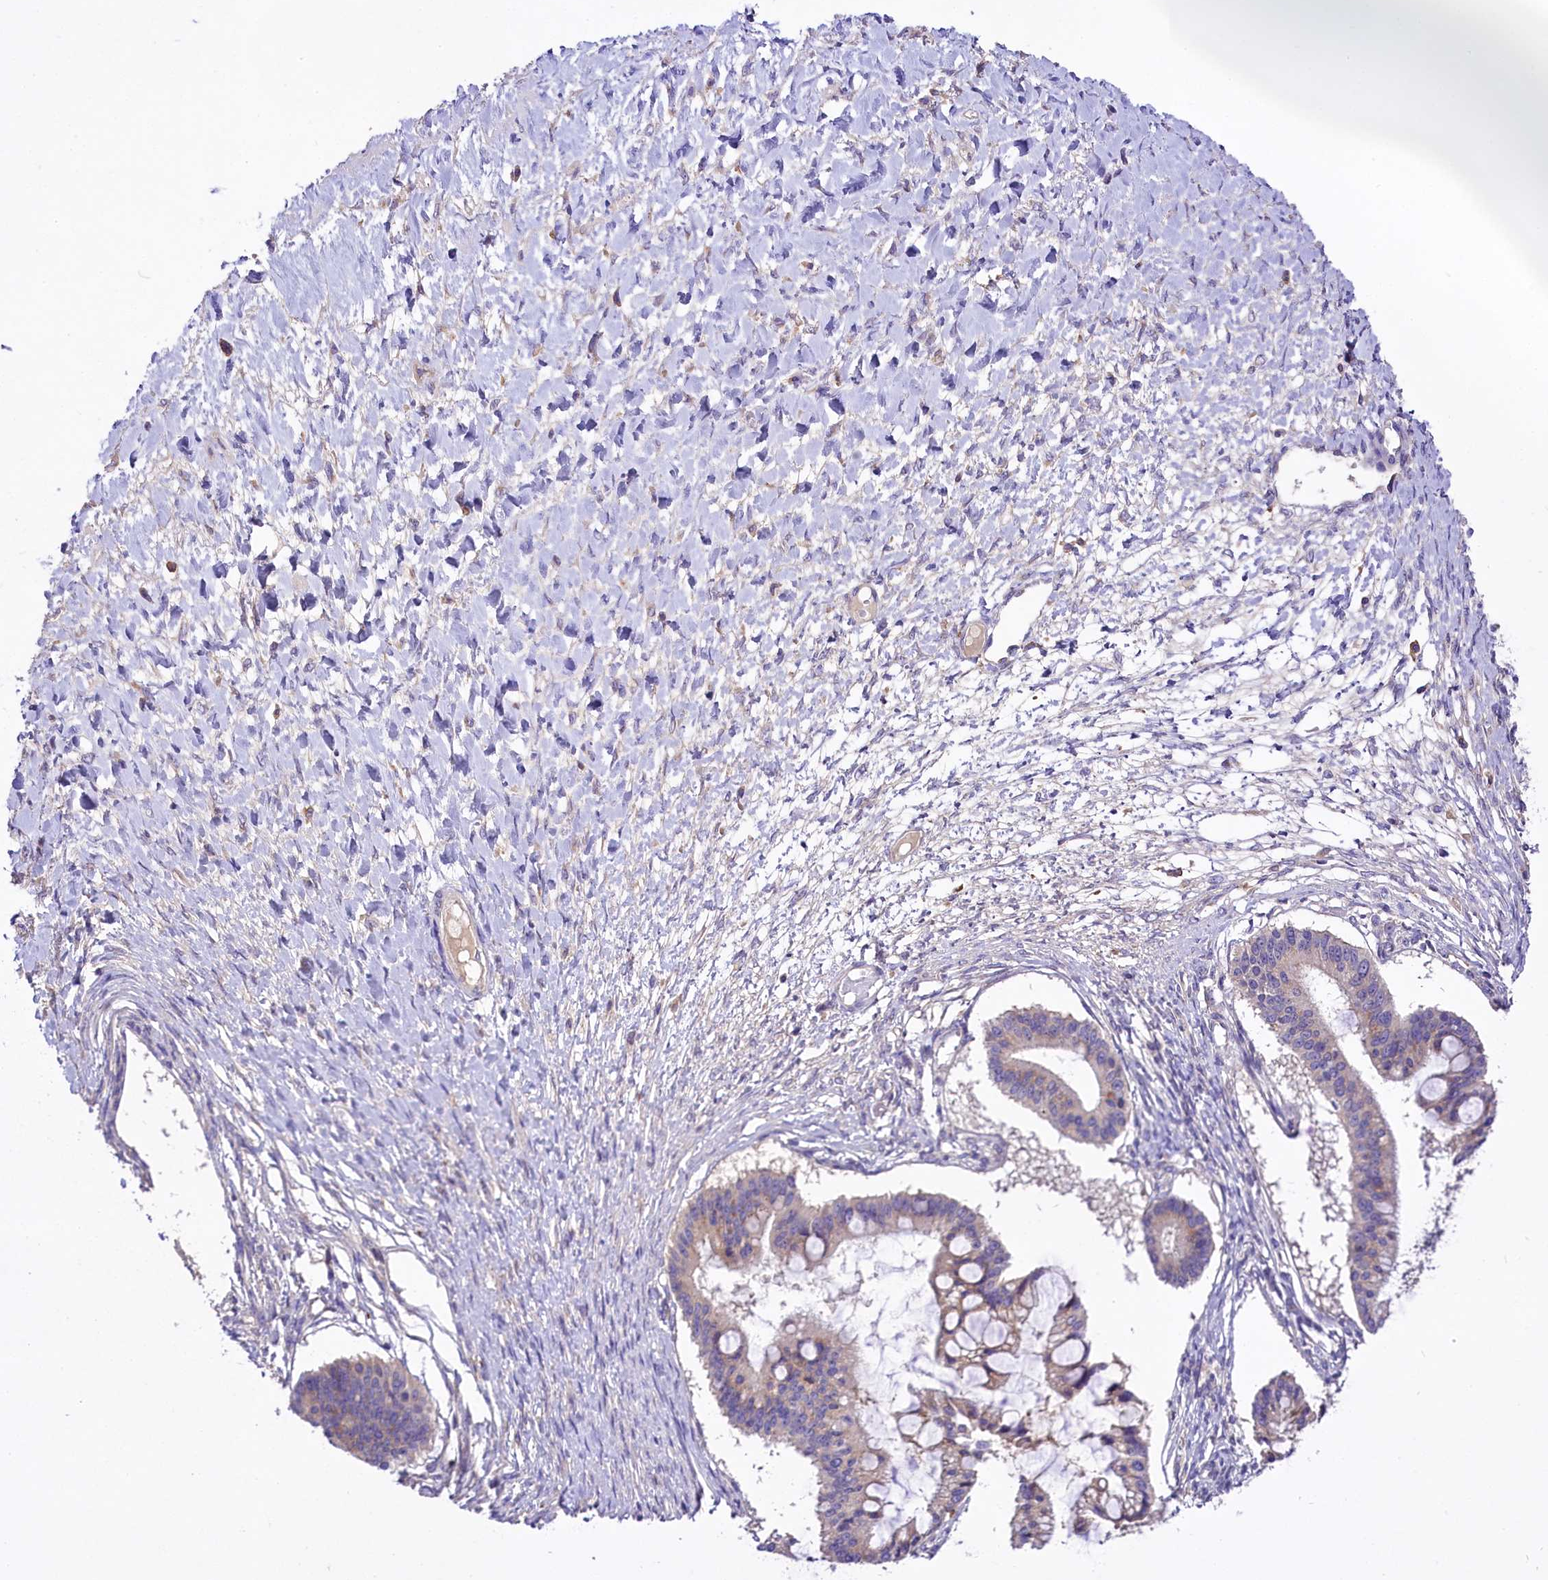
{"staining": {"intensity": "negative", "quantity": "none", "location": "none"}, "tissue": "ovarian cancer", "cell_type": "Tumor cells", "image_type": "cancer", "snomed": [{"axis": "morphology", "description": "Cystadenocarcinoma, mucinous, NOS"}, {"axis": "topography", "description": "Ovary"}], "caption": "There is no significant expression in tumor cells of ovarian cancer. (IHC, brightfield microscopy, high magnification).", "gene": "PEMT", "patient": {"sex": "female", "age": 73}}